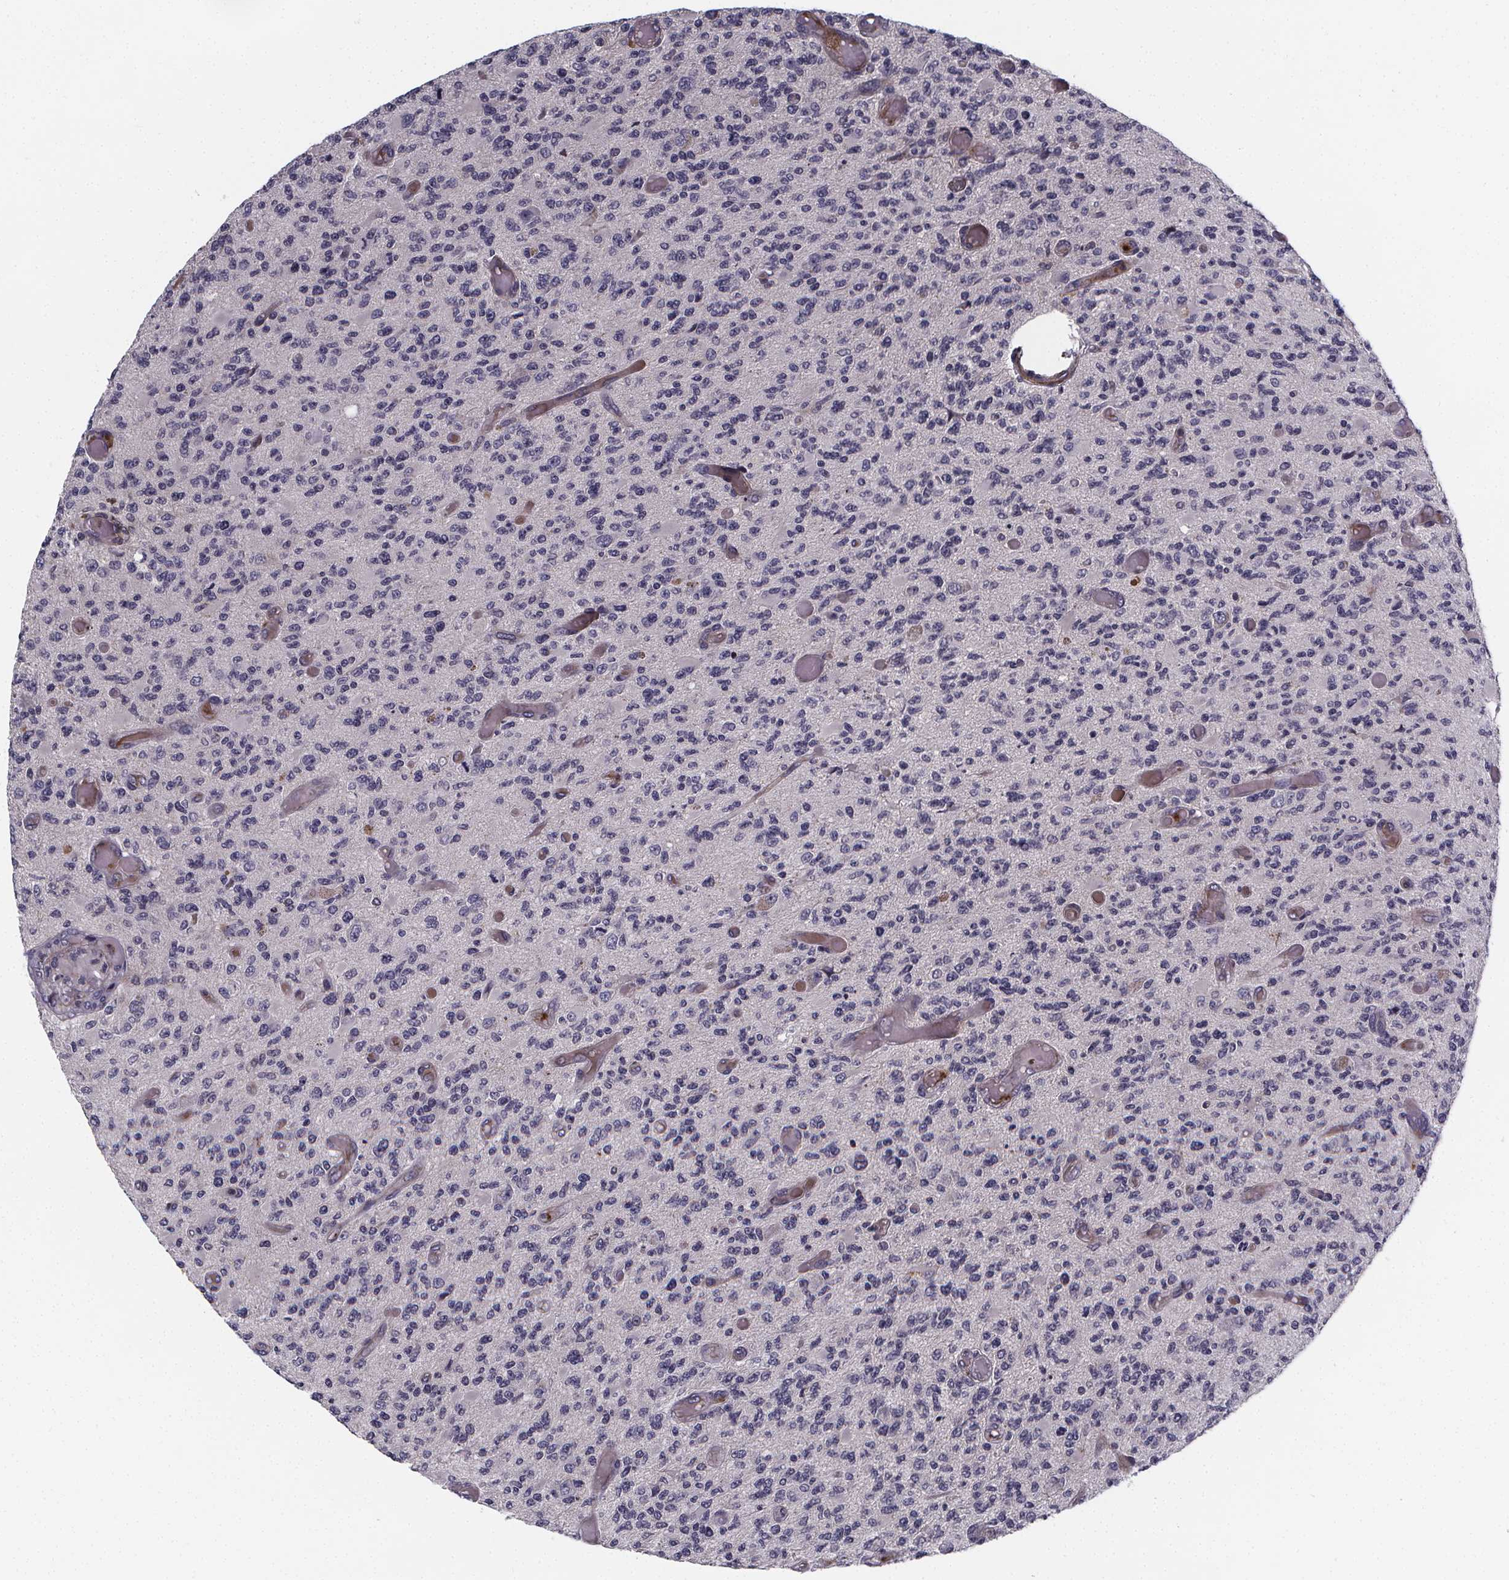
{"staining": {"intensity": "negative", "quantity": "none", "location": "none"}, "tissue": "glioma", "cell_type": "Tumor cells", "image_type": "cancer", "snomed": [{"axis": "morphology", "description": "Glioma, malignant, High grade"}, {"axis": "topography", "description": "Brain"}], "caption": "High-grade glioma (malignant) stained for a protein using immunohistochemistry (IHC) reveals no staining tumor cells.", "gene": "FBXW2", "patient": {"sex": "female", "age": 63}}